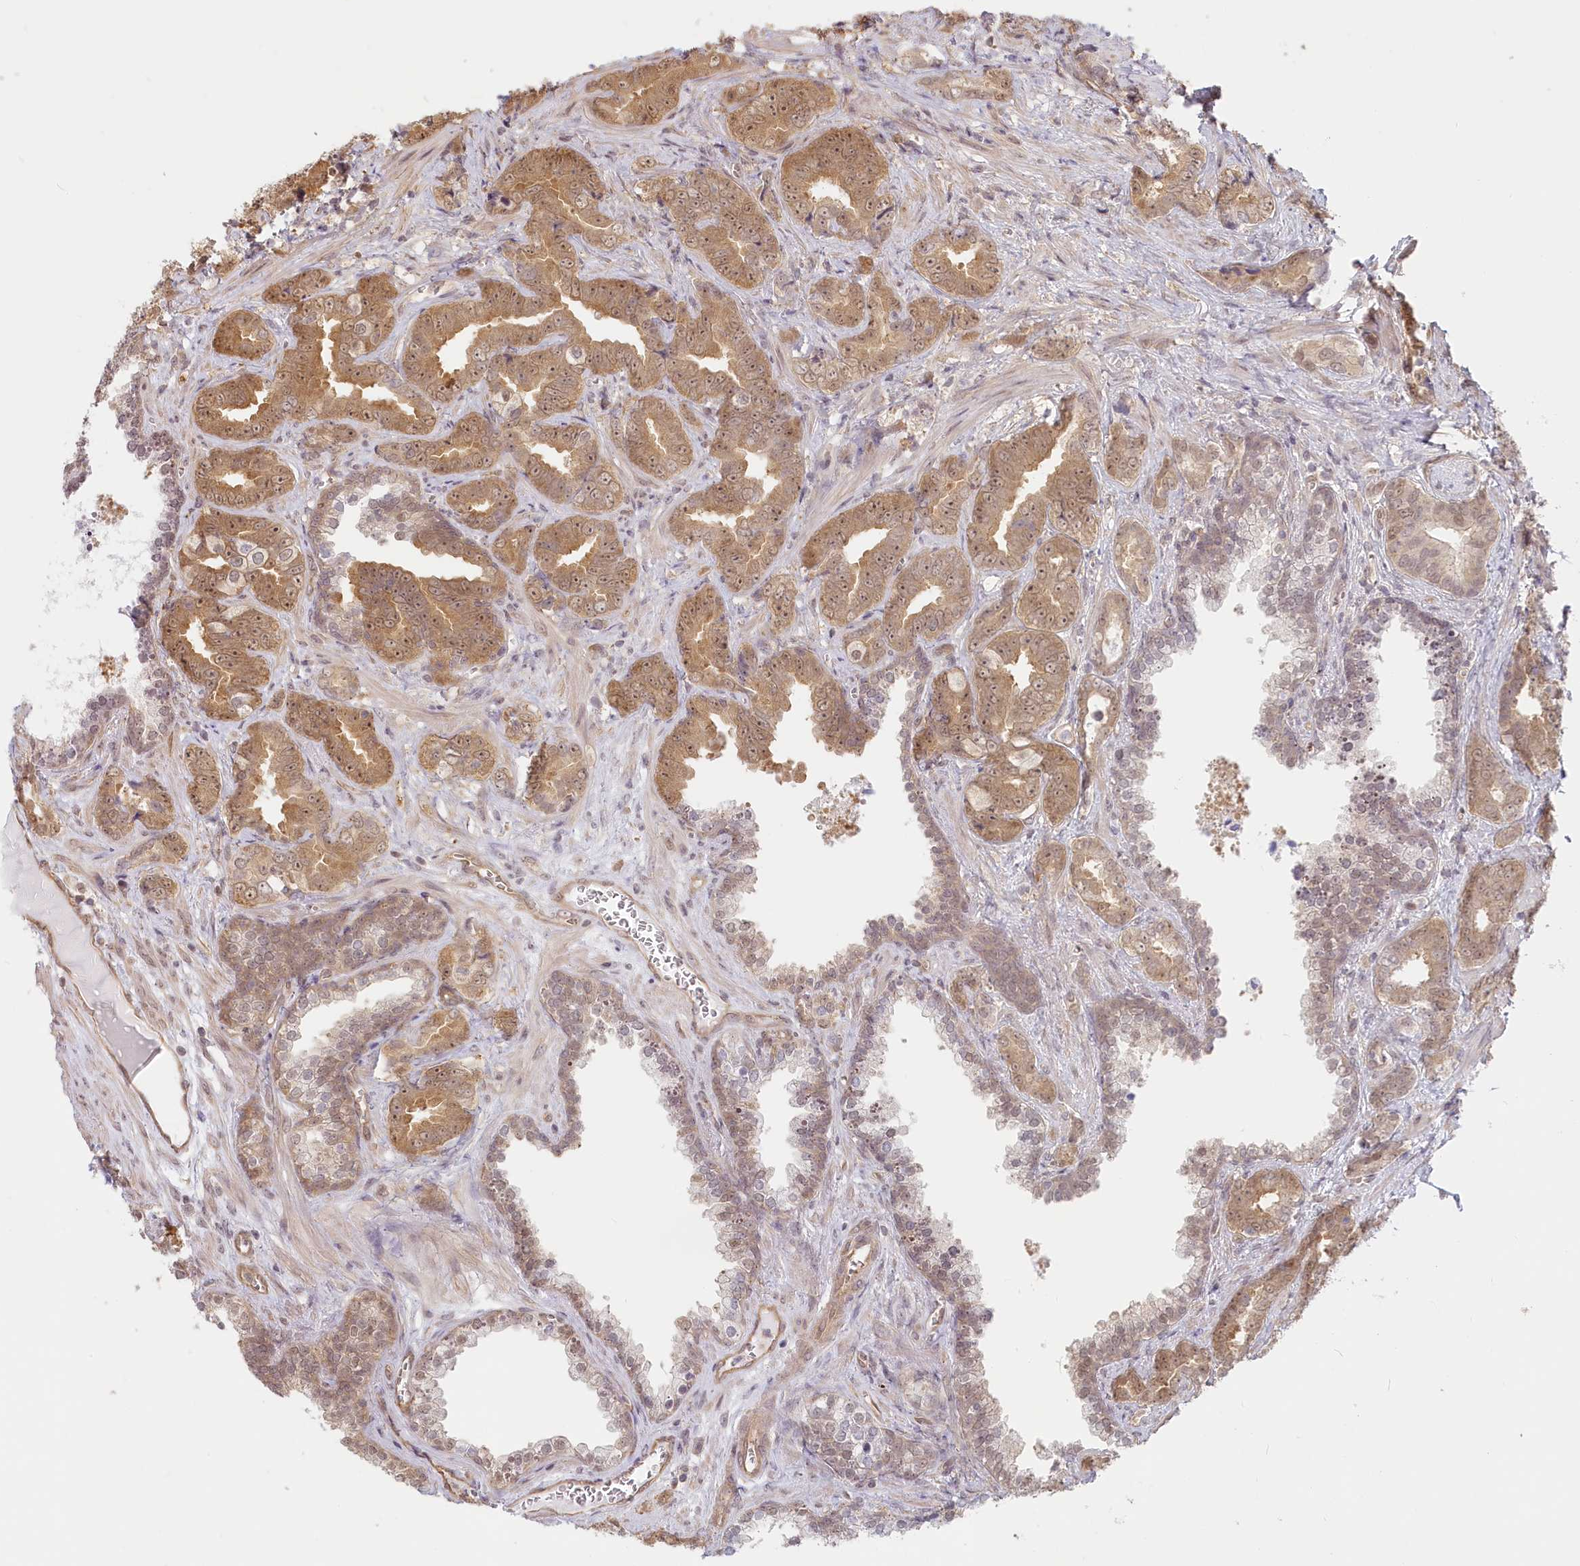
{"staining": {"intensity": "moderate", "quantity": "25%-75%", "location": "cytoplasmic/membranous,nuclear"}, "tissue": "prostate cancer", "cell_type": "Tumor cells", "image_type": "cancer", "snomed": [{"axis": "morphology", "description": "Adenocarcinoma, High grade"}, {"axis": "topography", "description": "Prostate"}], "caption": "A medium amount of moderate cytoplasmic/membranous and nuclear positivity is present in approximately 25%-75% of tumor cells in adenocarcinoma (high-grade) (prostate) tissue.", "gene": "C19orf44", "patient": {"sex": "male", "age": 67}}